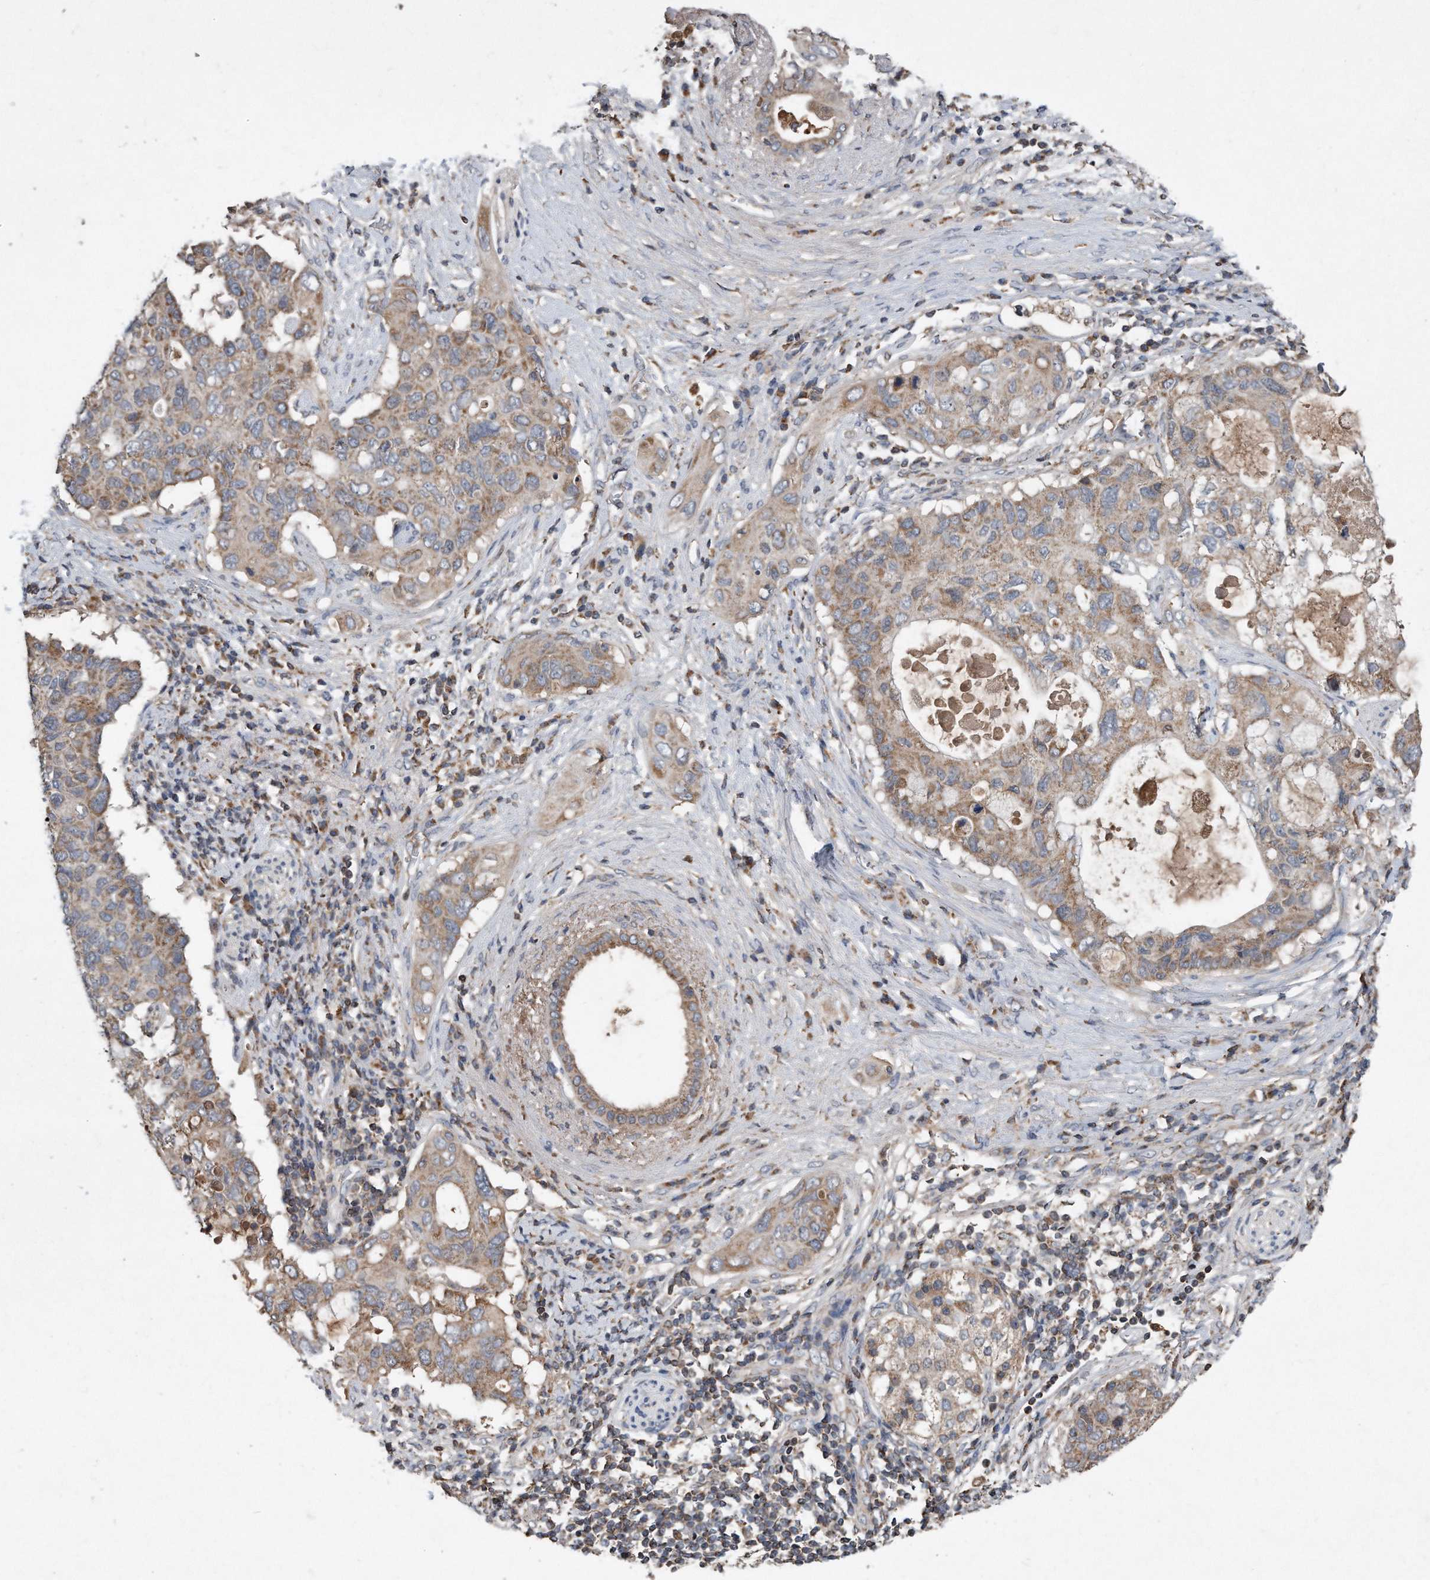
{"staining": {"intensity": "moderate", "quantity": ">75%", "location": "cytoplasmic/membranous"}, "tissue": "pancreatic cancer", "cell_type": "Tumor cells", "image_type": "cancer", "snomed": [{"axis": "morphology", "description": "Adenocarcinoma, NOS"}, {"axis": "topography", "description": "Pancreas"}], "caption": "Human pancreatic cancer (adenocarcinoma) stained with a brown dye demonstrates moderate cytoplasmic/membranous positive staining in approximately >75% of tumor cells.", "gene": "SDHA", "patient": {"sex": "female", "age": 56}}